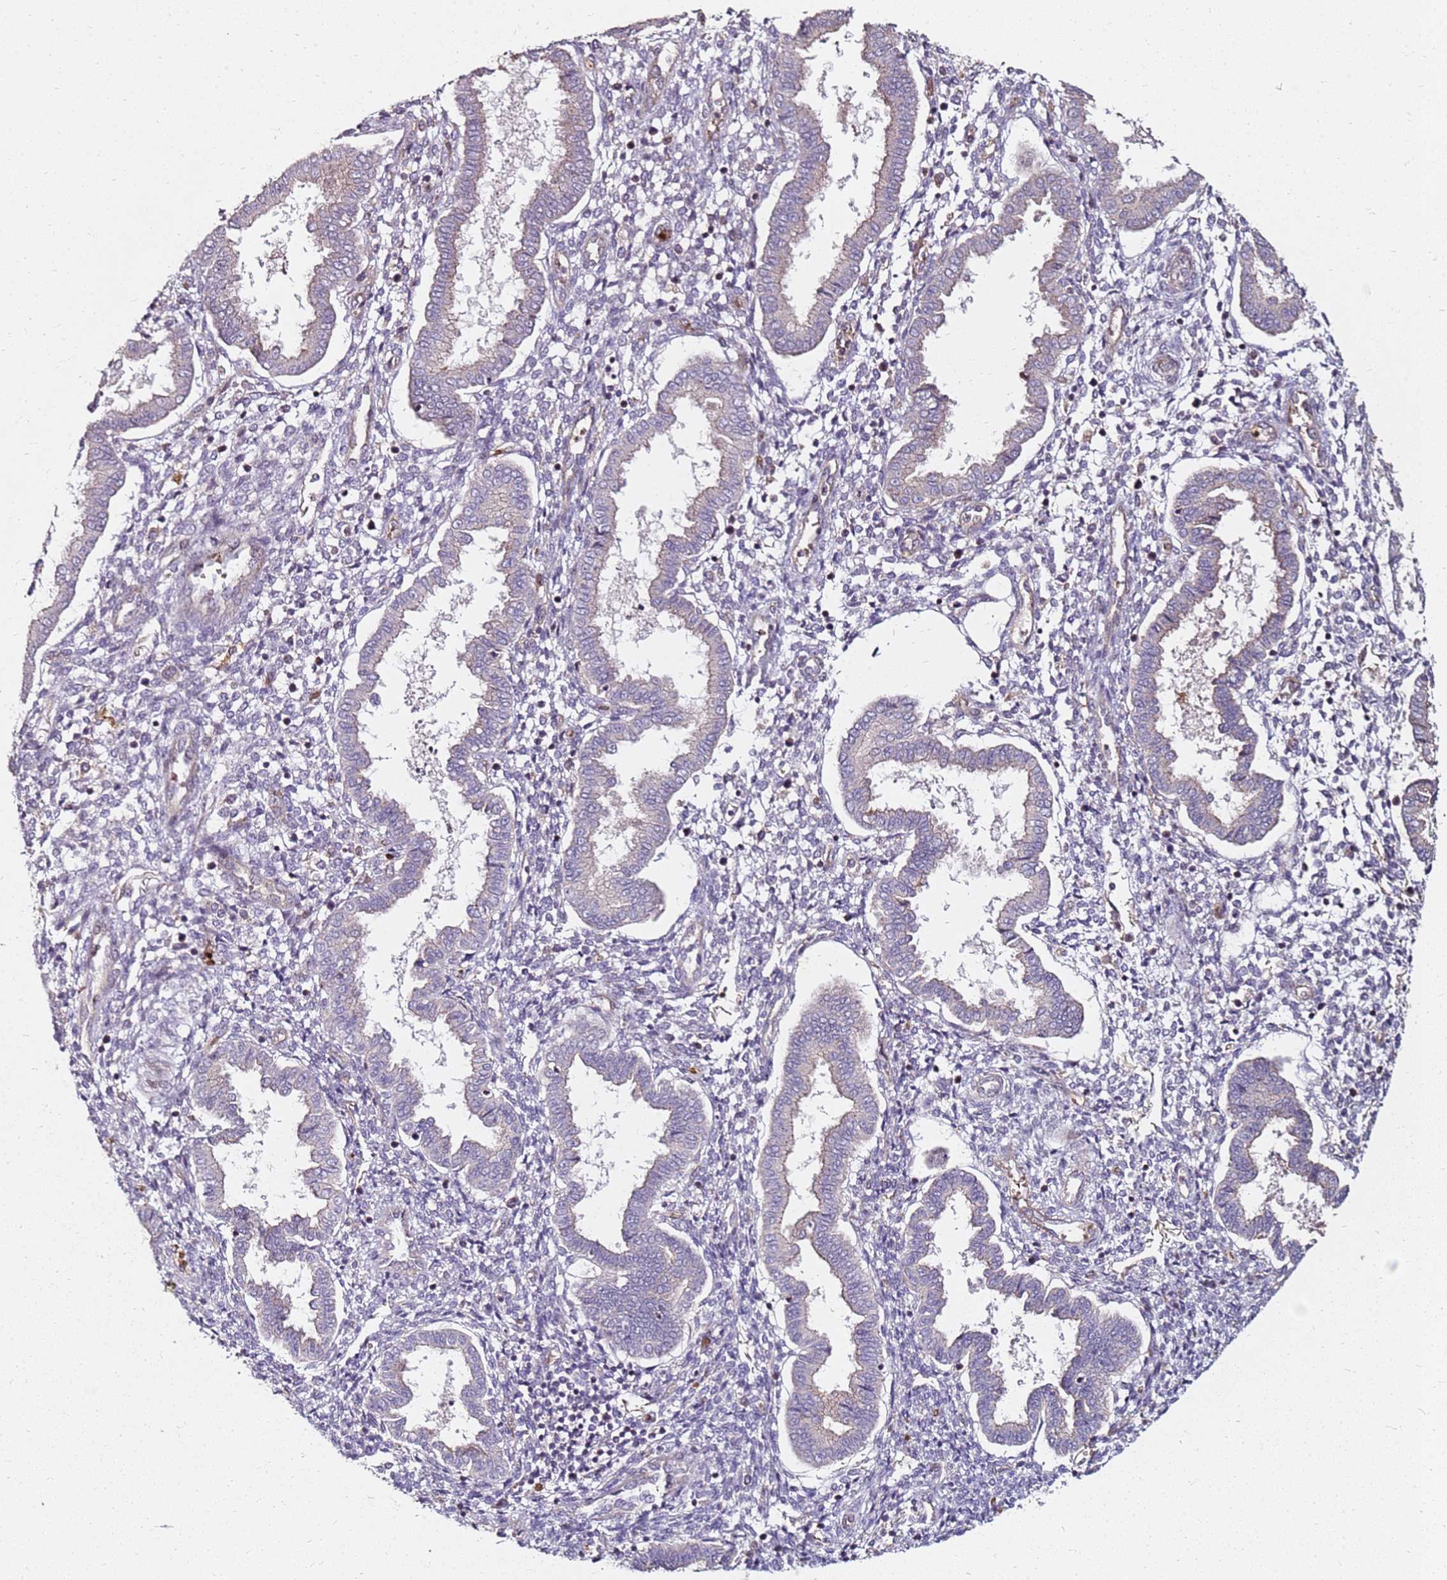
{"staining": {"intensity": "moderate", "quantity": "<25%", "location": "cytoplasmic/membranous"}, "tissue": "endometrium", "cell_type": "Cells in endometrial stroma", "image_type": "normal", "snomed": [{"axis": "morphology", "description": "Normal tissue, NOS"}, {"axis": "topography", "description": "Endometrium"}], "caption": "Endometrium stained with immunohistochemistry (IHC) reveals moderate cytoplasmic/membranous positivity in about <25% of cells in endometrial stroma.", "gene": "RNF11", "patient": {"sex": "female", "age": 24}}